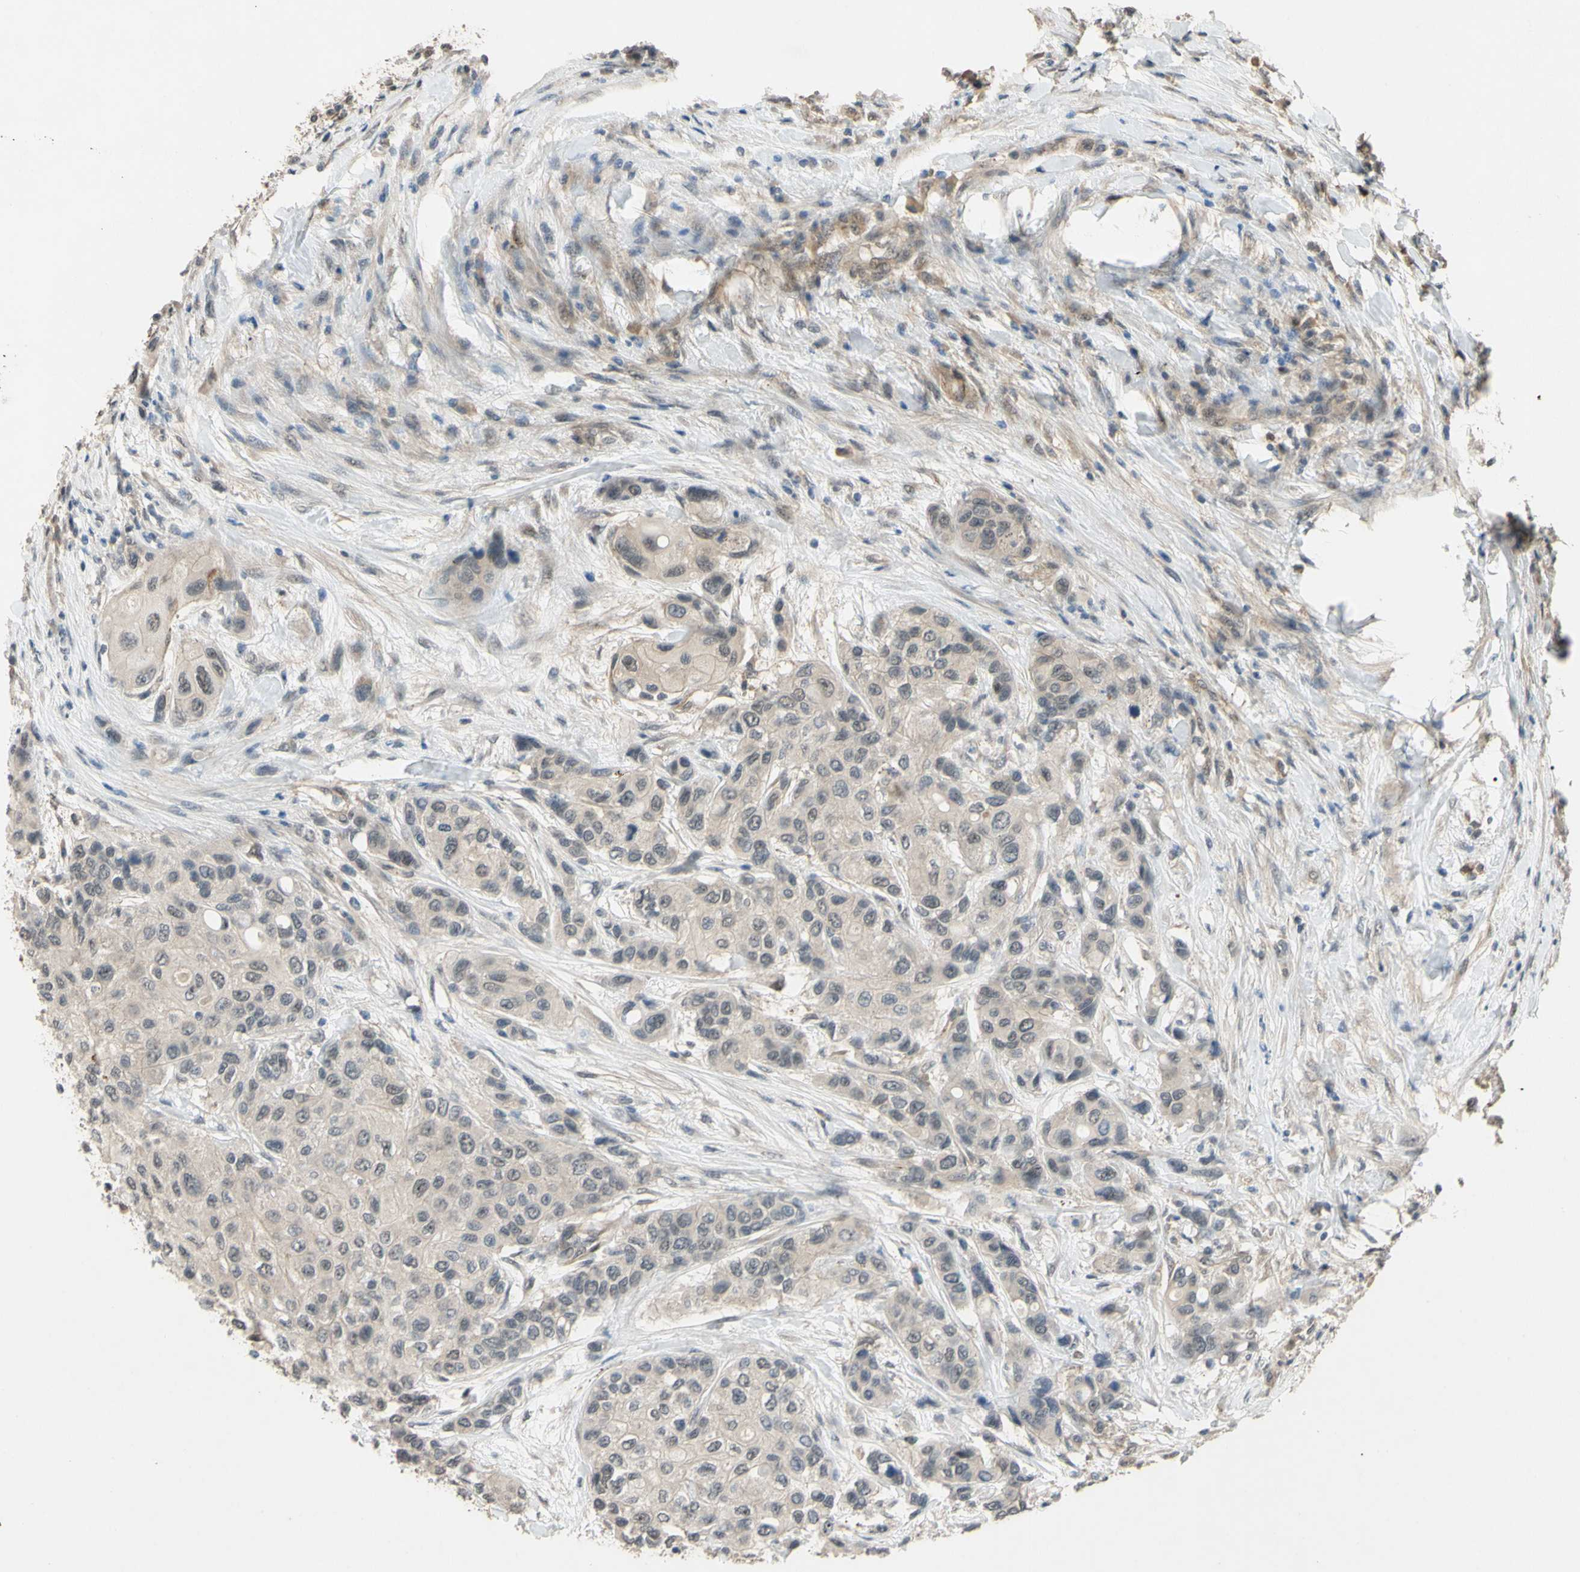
{"staining": {"intensity": "weak", "quantity": ">75%", "location": "cytoplasmic/membranous"}, "tissue": "urothelial cancer", "cell_type": "Tumor cells", "image_type": "cancer", "snomed": [{"axis": "morphology", "description": "Urothelial carcinoma, High grade"}, {"axis": "topography", "description": "Urinary bladder"}], "caption": "Immunohistochemistry (IHC) of human urothelial cancer reveals low levels of weak cytoplasmic/membranous staining in about >75% of tumor cells. Using DAB (3,3'-diaminobenzidine) (brown) and hematoxylin (blue) stains, captured at high magnification using brightfield microscopy.", "gene": "ALK", "patient": {"sex": "female", "age": 56}}